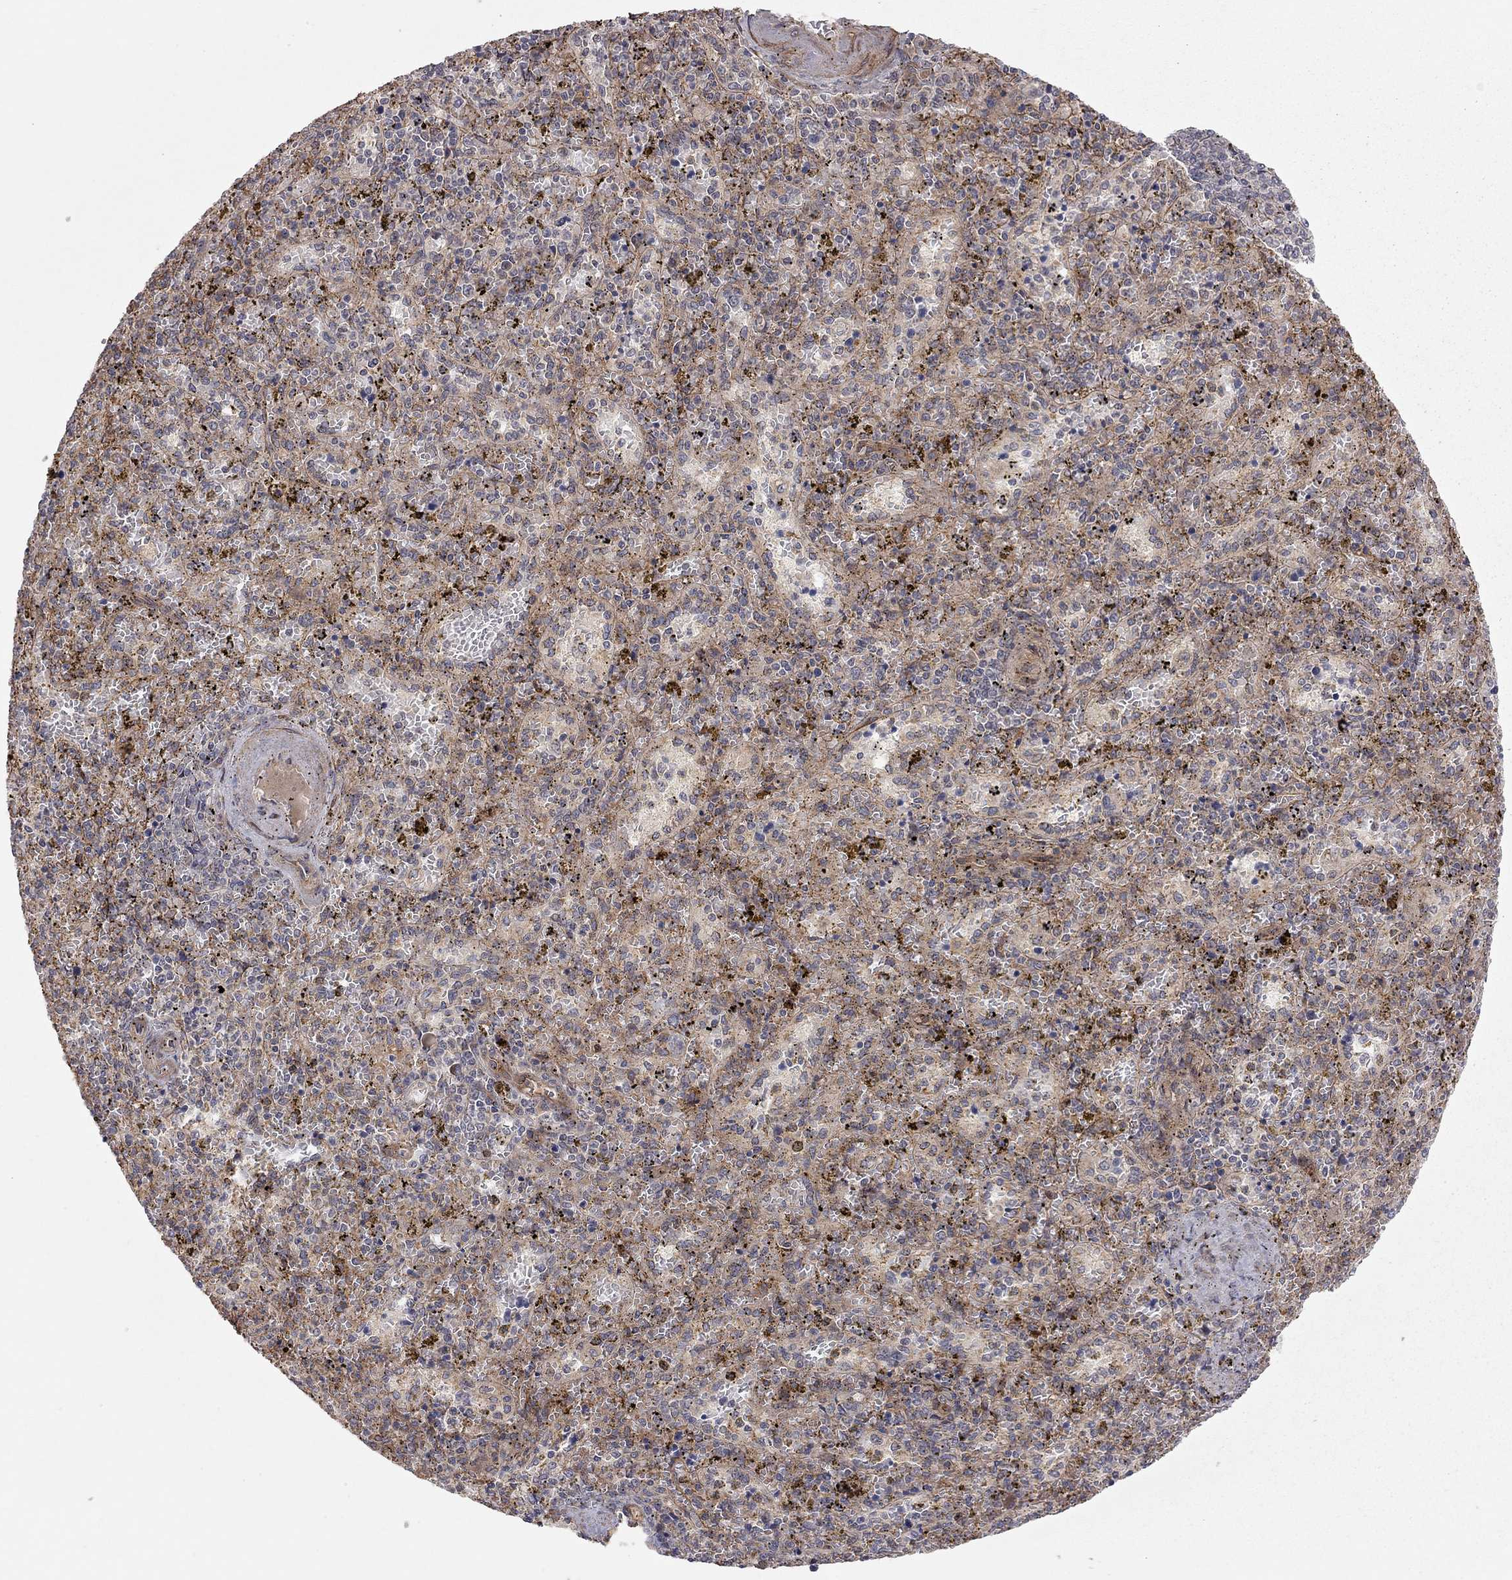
{"staining": {"intensity": "negative", "quantity": "none", "location": "none"}, "tissue": "spleen", "cell_type": "Cells in red pulp", "image_type": "normal", "snomed": [{"axis": "morphology", "description": "Normal tissue, NOS"}, {"axis": "topography", "description": "Spleen"}], "caption": "A high-resolution histopathology image shows IHC staining of unremarkable spleen, which exhibits no significant staining in cells in red pulp. The staining was performed using DAB (3,3'-diaminobenzidine) to visualize the protein expression in brown, while the nuclei were stained in blue with hematoxylin (Magnification: 20x).", "gene": "EXOC3L2", "patient": {"sex": "female", "age": 50}}